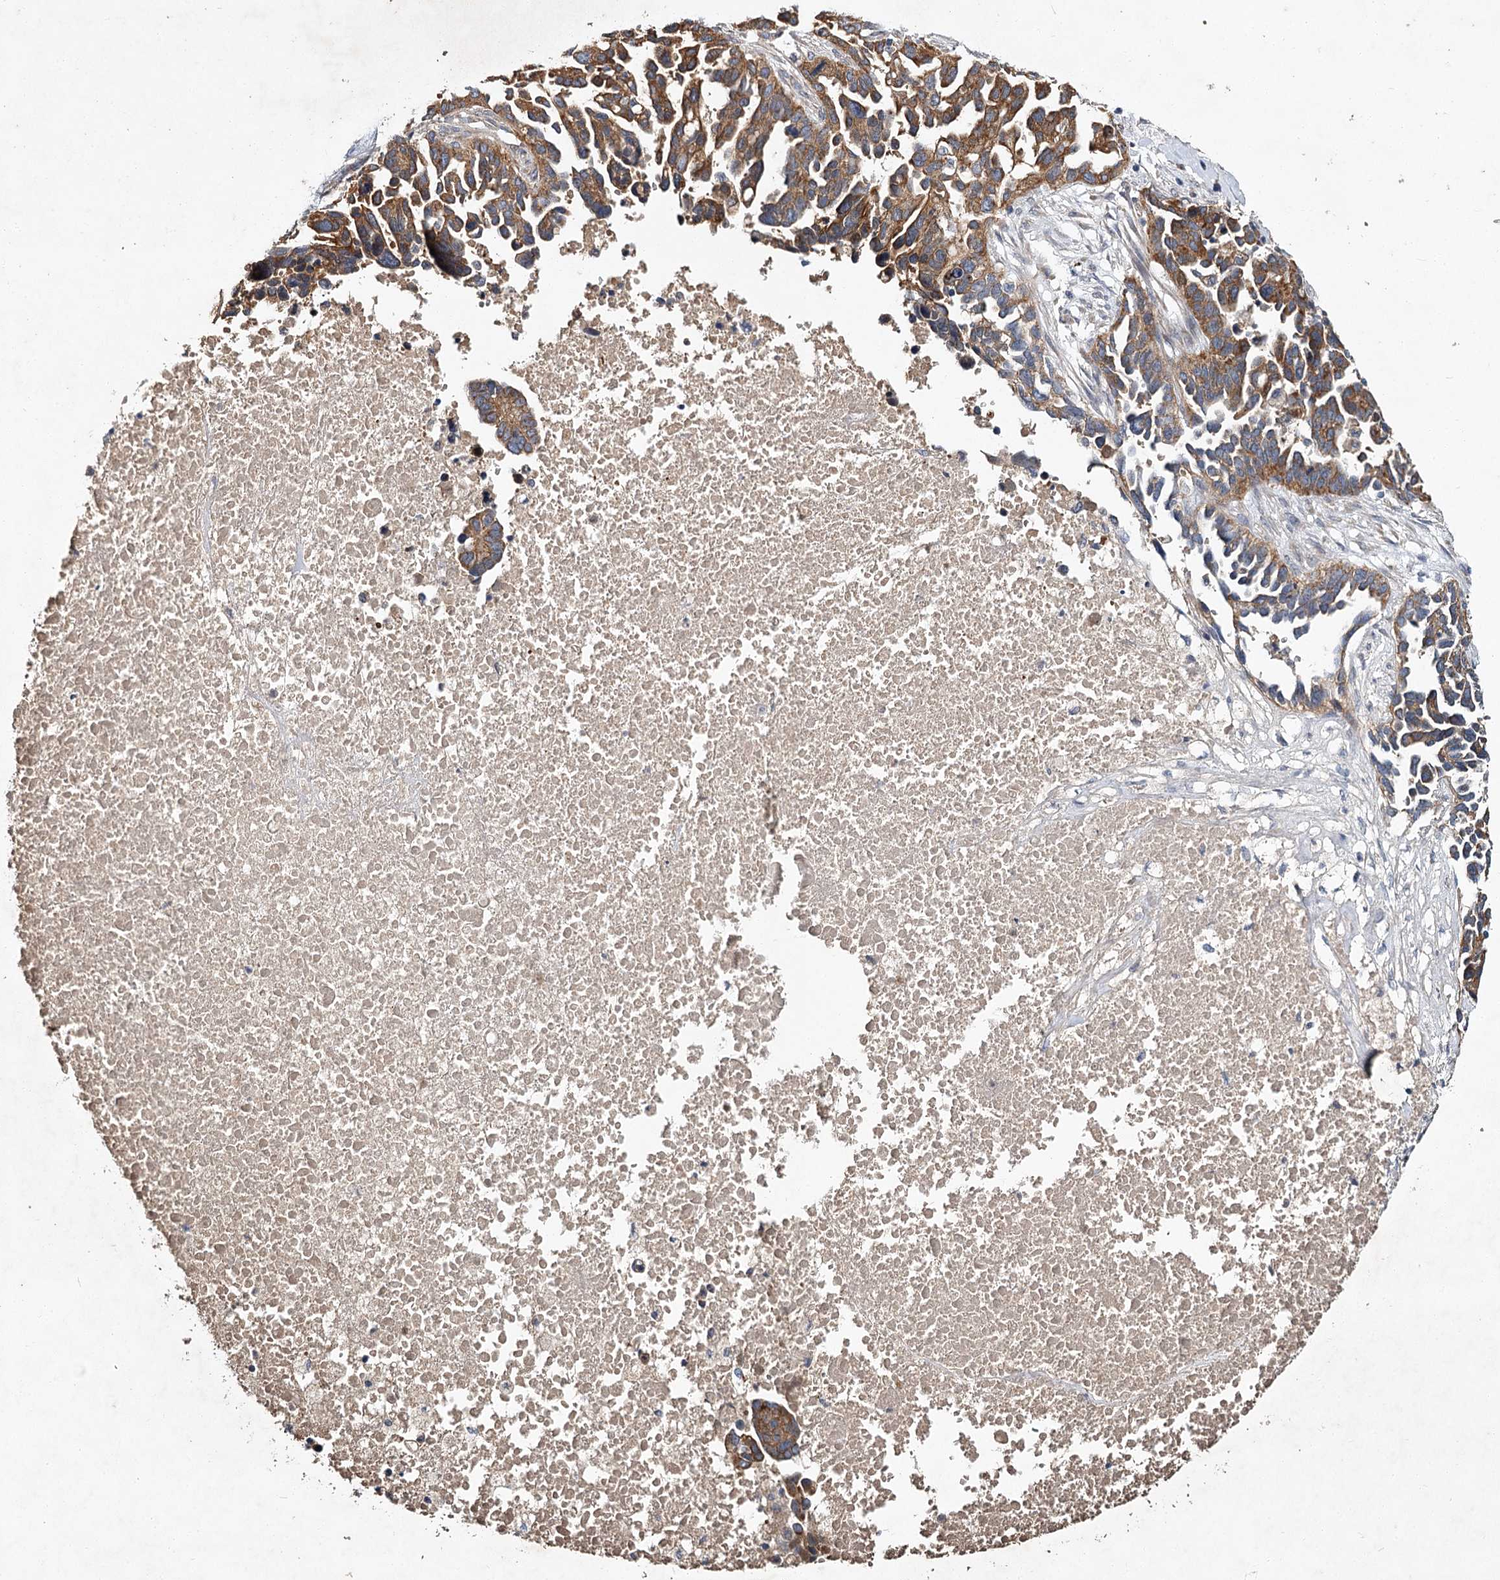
{"staining": {"intensity": "moderate", "quantity": ">75%", "location": "cytoplasmic/membranous"}, "tissue": "ovarian cancer", "cell_type": "Tumor cells", "image_type": "cancer", "snomed": [{"axis": "morphology", "description": "Cystadenocarcinoma, serous, NOS"}, {"axis": "topography", "description": "Ovary"}], "caption": "Immunohistochemistry image of human ovarian cancer stained for a protein (brown), which exhibits medium levels of moderate cytoplasmic/membranous staining in about >75% of tumor cells.", "gene": "MFN1", "patient": {"sex": "female", "age": 54}}